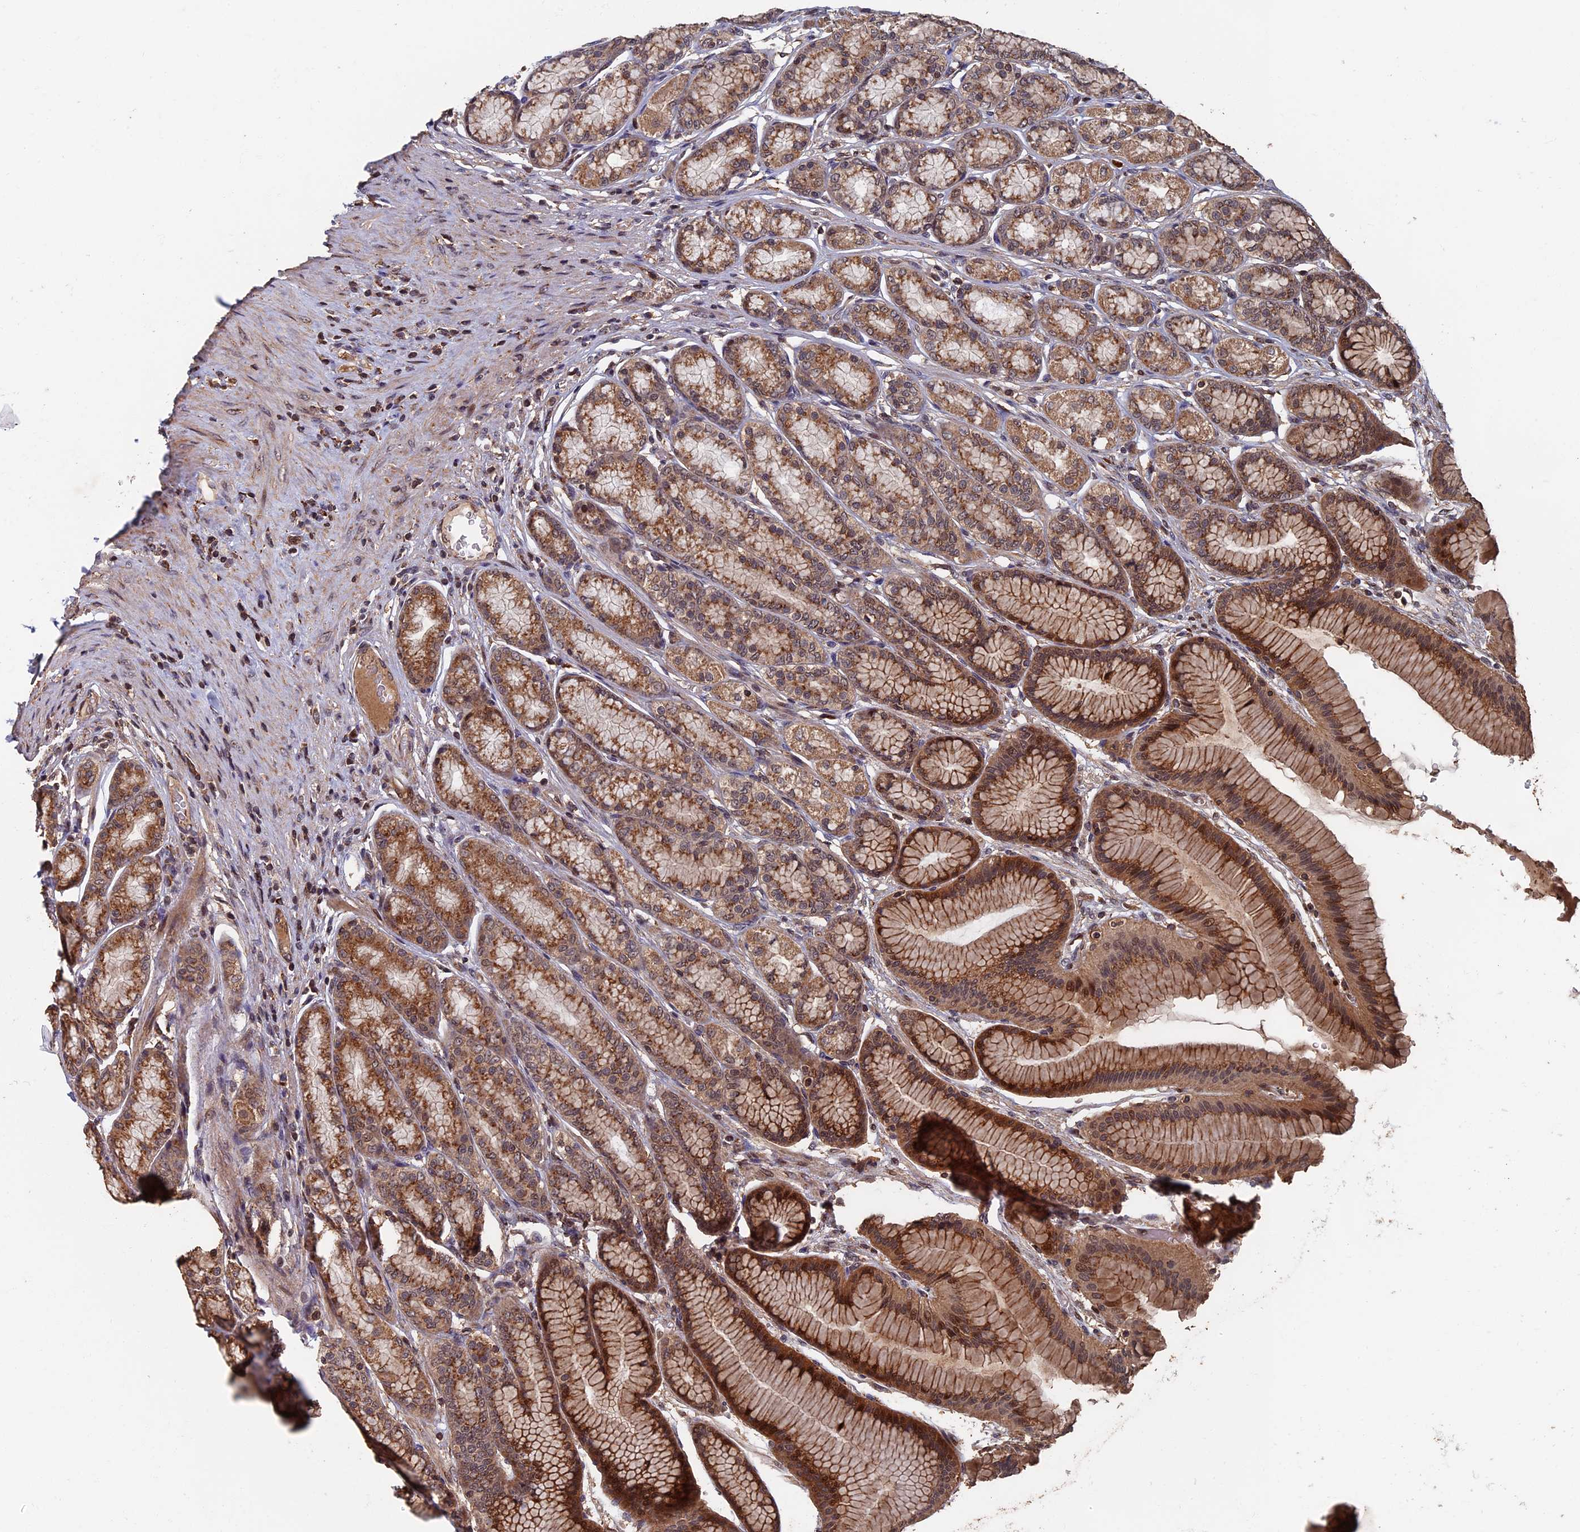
{"staining": {"intensity": "strong", "quantity": "25%-75%", "location": "cytoplasmic/membranous,nuclear"}, "tissue": "stomach", "cell_type": "Glandular cells", "image_type": "normal", "snomed": [{"axis": "morphology", "description": "Normal tissue, NOS"}, {"axis": "morphology", "description": "Adenocarcinoma, NOS"}, {"axis": "morphology", "description": "Adenocarcinoma, High grade"}, {"axis": "topography", "description": "Stomach, upper"}, {"axis": "topography", "description": "Stomach"}], "caption": "Human stomach stained with a brown dye exhibits strong cytoplasmic/membranous,nuclear positive staining in approximately 25%-75% of glandular cells.", "gene": "RASGRF1", "patient": {"sex": "female", "age": 65}}